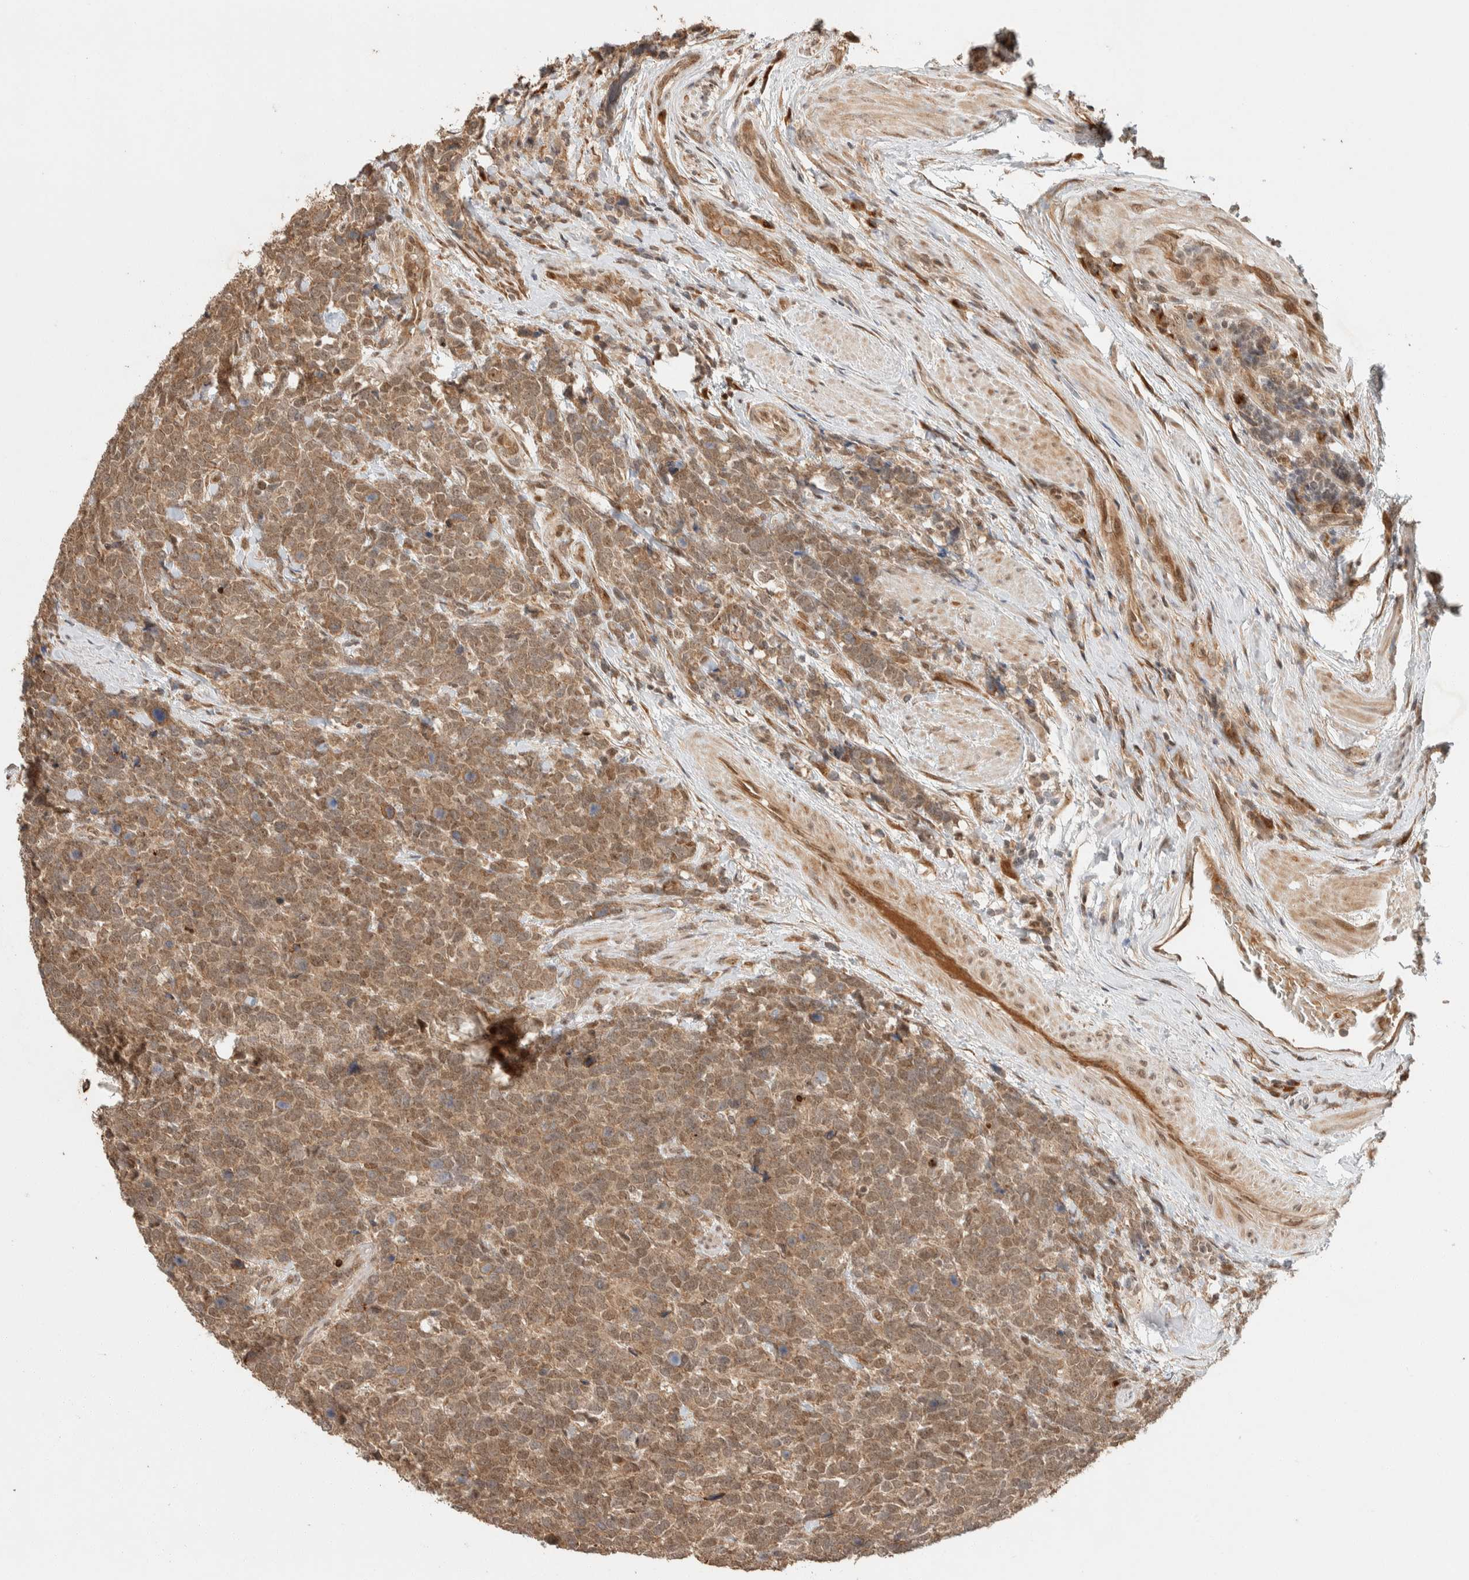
{"staining": {"intensity": "moderate", "quantity": ">75%", "location": "cytoplasmic/membranous,nuclear"}, "tissue": "urothelial cancer", "cell_type": "Tumor cells", "image_type": "cancer", "snomed": [{"axis": "morphology", "description": "Urothelial carcinoma, High grade"}, {"axis": "topography", "description": "Urinary bladder"}], "caption": "Immunohistochemical staining of human high-grade urothelial carcinoma reveals medium levels of moderate cytoplasmic/membranous and nuclear protein staining in about >75% of tumor cells.", "gene": "ZBTB2", "patient": {"sex": "female", "age": 82}}